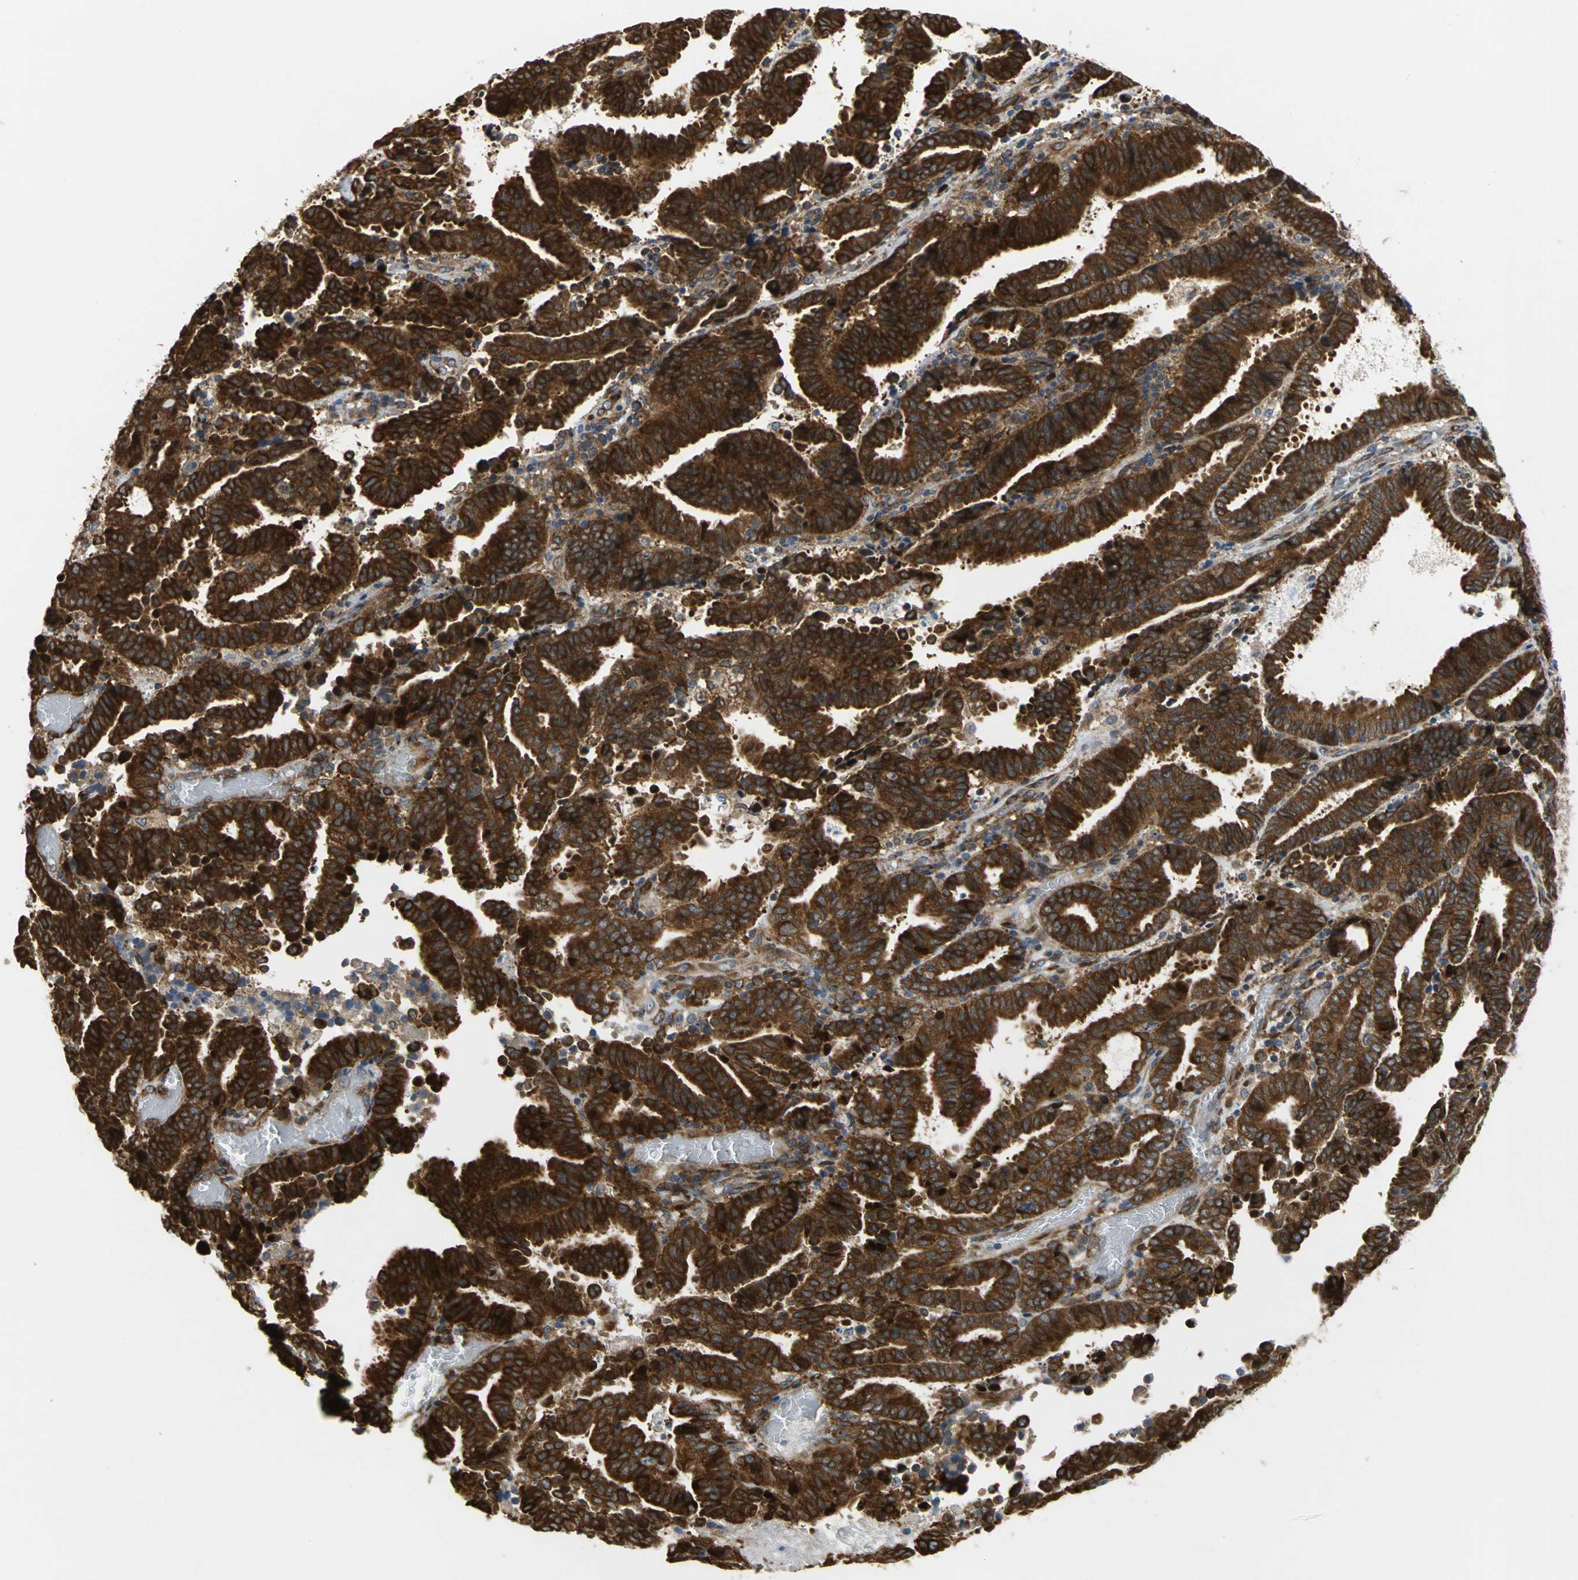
{"staining": {"intensity": "strong", "quantity": ">75%", "location": "cytoplasmic/membranous"}, "tissue": "endometrial cancer", "cell_type": "Tumor cells", "image_type": "cancer", "snomed": [{"axis": "morphology", "description": "Adenocarcinoma, NOS"}, {"axis": "topography", "description": "Uterus"}], "caption": "Immunohistochemistry (DAB) staining of human endometrial adenocarcinoma displays strong cytoplasmic/membranous protein staining in about >75% of tumor cells.", "gene": "YBX1", "patient": {"sex": "female", "age": 83}}